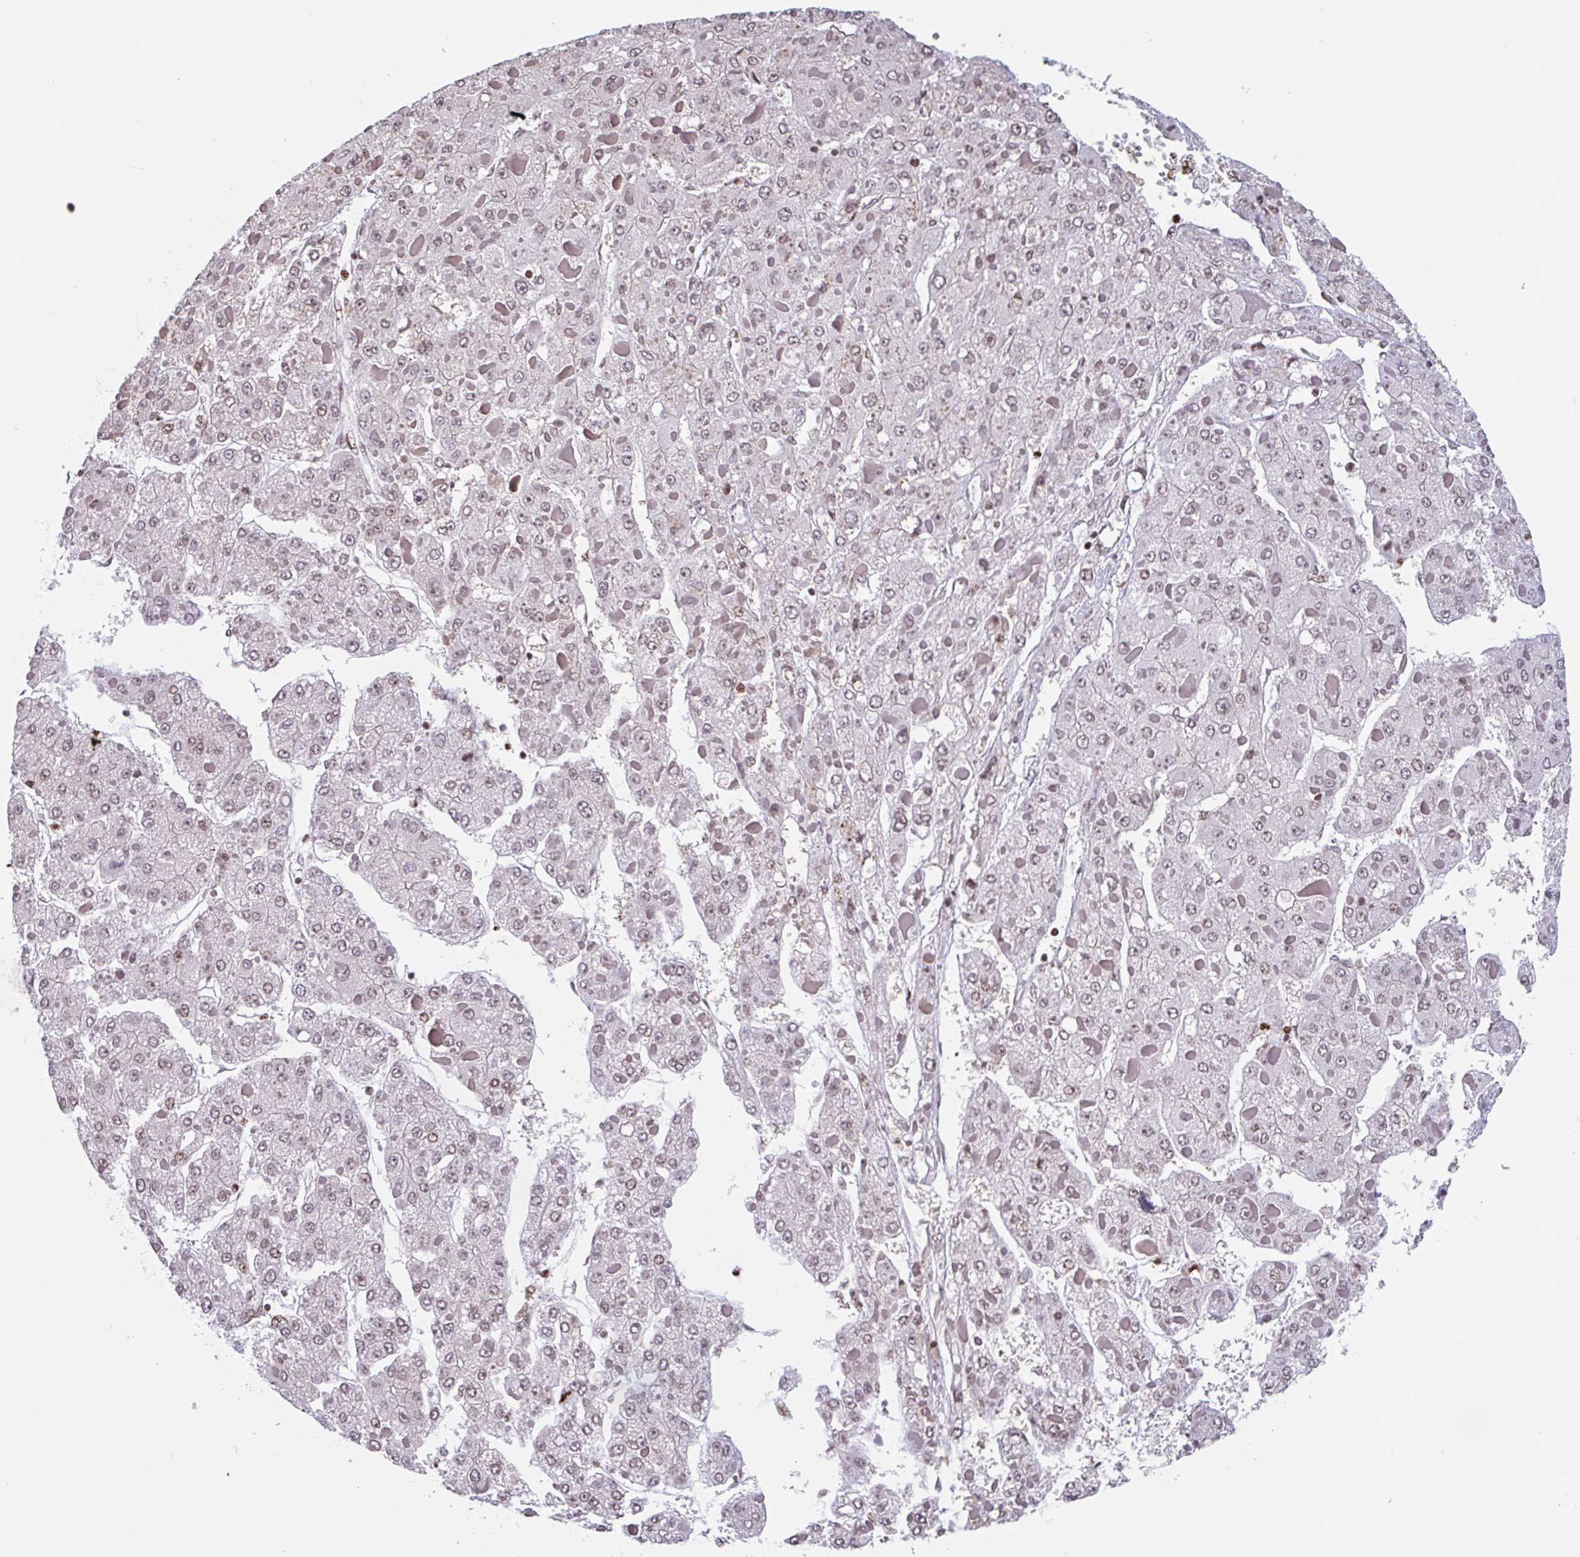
{"staining": {"intensity": "weak", "quantity": ">75%", "location": "nuclear"}, "tissue": "liver cancer", "cell_type": "Tumor cells", "image_type": "cancer", "snomed": [{"axis": "morphology", "description": "Carcinoma, Hepatocellular, NOS"}, {"axis": "topography", "description": "Liver"}], "caption": "High-power microscopy captured an immunohistochemistry (IHC) image of liver cancer (hepatocellular carcinoma), revealing weak nuclear staining in about >75% of tumor cells.", "gene": "NOL6", "patient": {"sex": "female", "age": 73}}